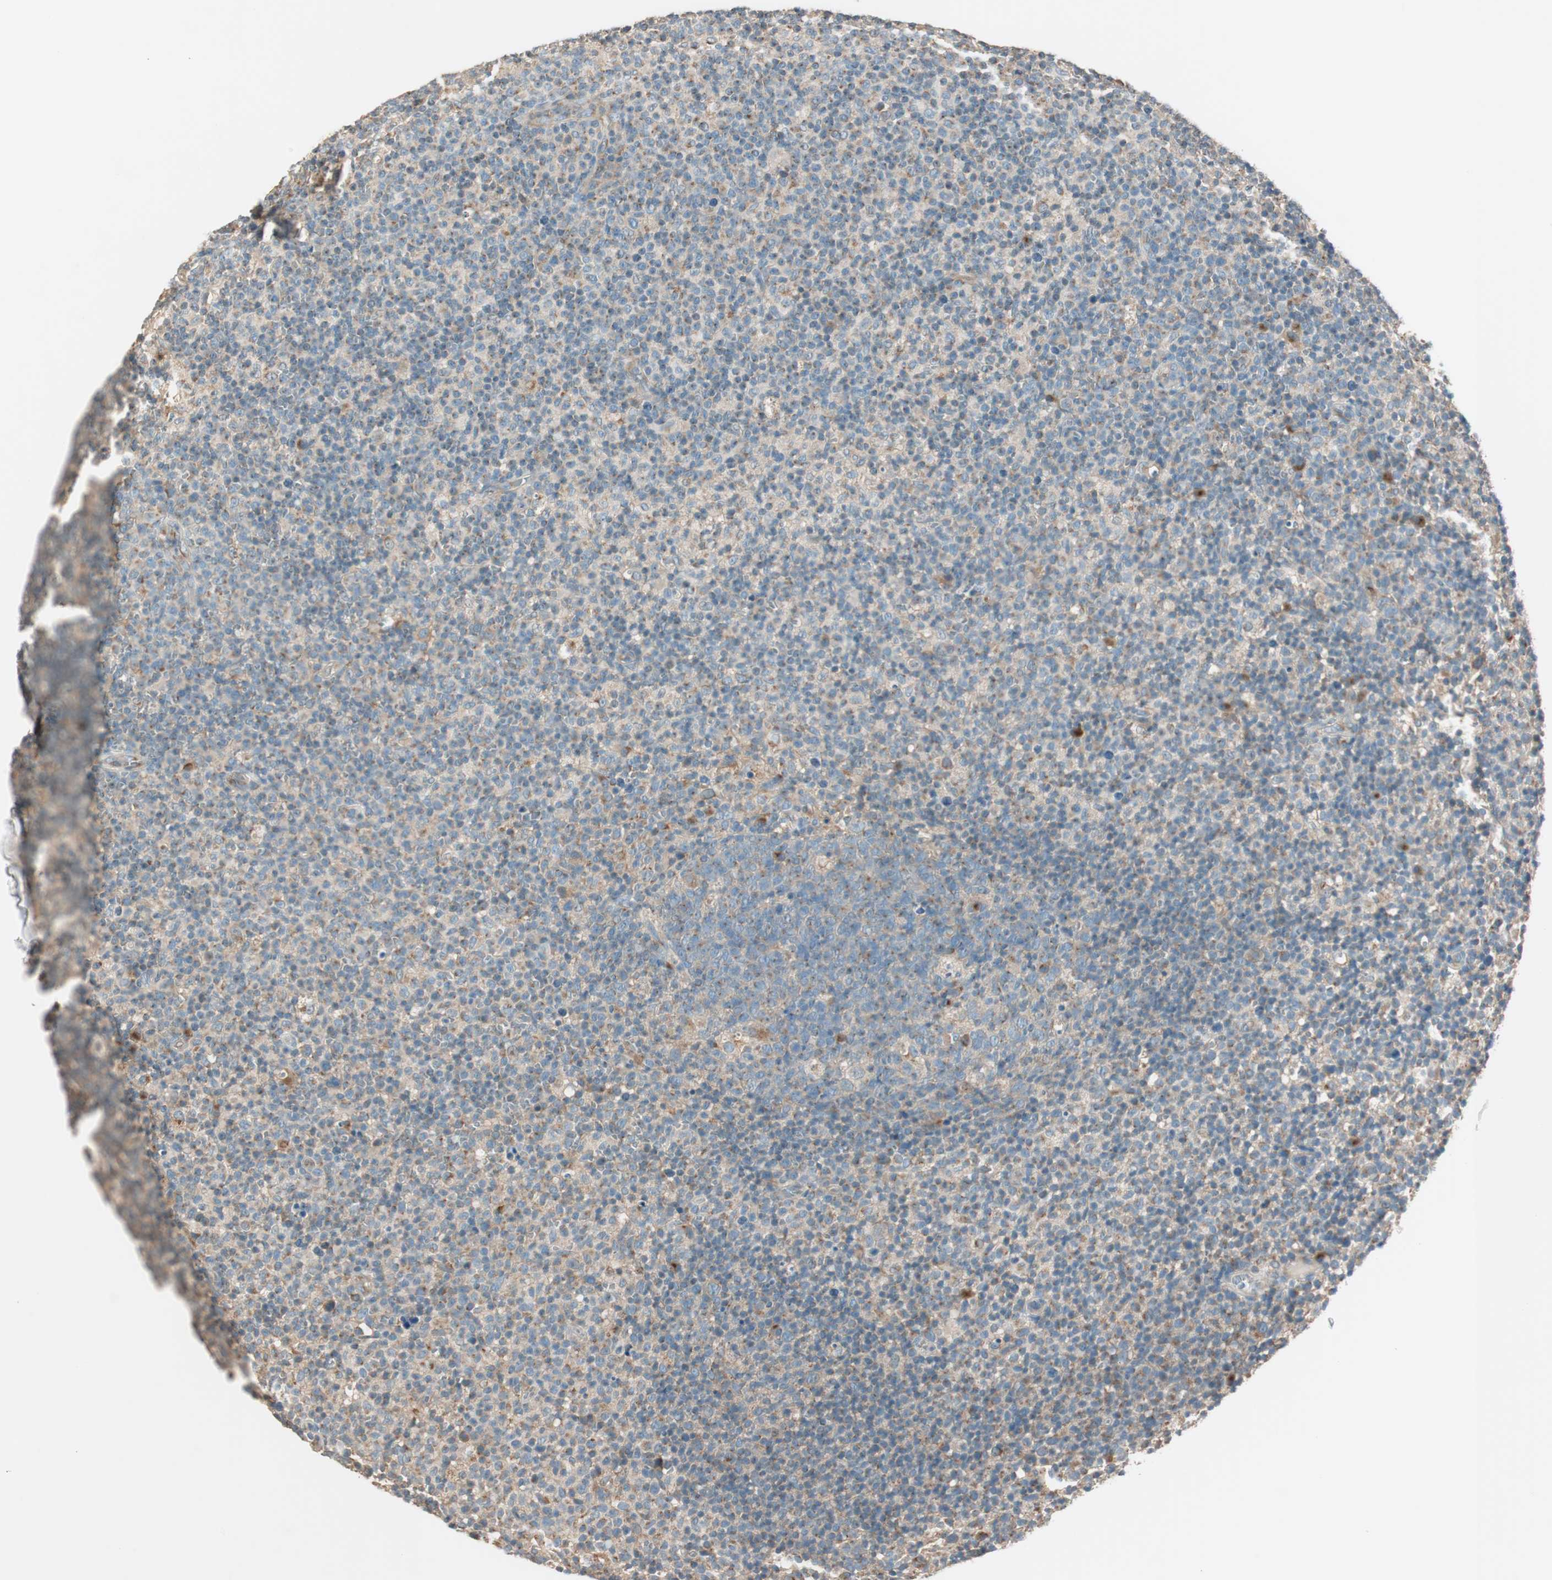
{"staining": {"intensity": "moderate", "quantity": "25%-75%", "location": "cytoplasmic/membranous"}, "tissue": "lymph node", "cell_type": "Germinal center cells", "image_type": "normal", "snomed": [{"axis": "morphology", "description": "Normal tissue, NOS"}, {"axis": "morphology", "description": "Inflammation, NOS"}, {"axis": "topography", "description": "Lymph node"}], "caption": "IHC staining of unremarkable lymph node, which exhibits medium levels of moderate cytoplasmic/membranous expression in approximately 25%-75% of germinal center cells indicating moderate cytoplasmic/membranous protein expression. The staining was performed using DAB (3,3'-diaminobenzidine) (brown) for protein detection and nuclei were counterstained in hematoxylin (blue).", "gene": "SEC16A", "patient": {"sex": "male", "age": 55}}